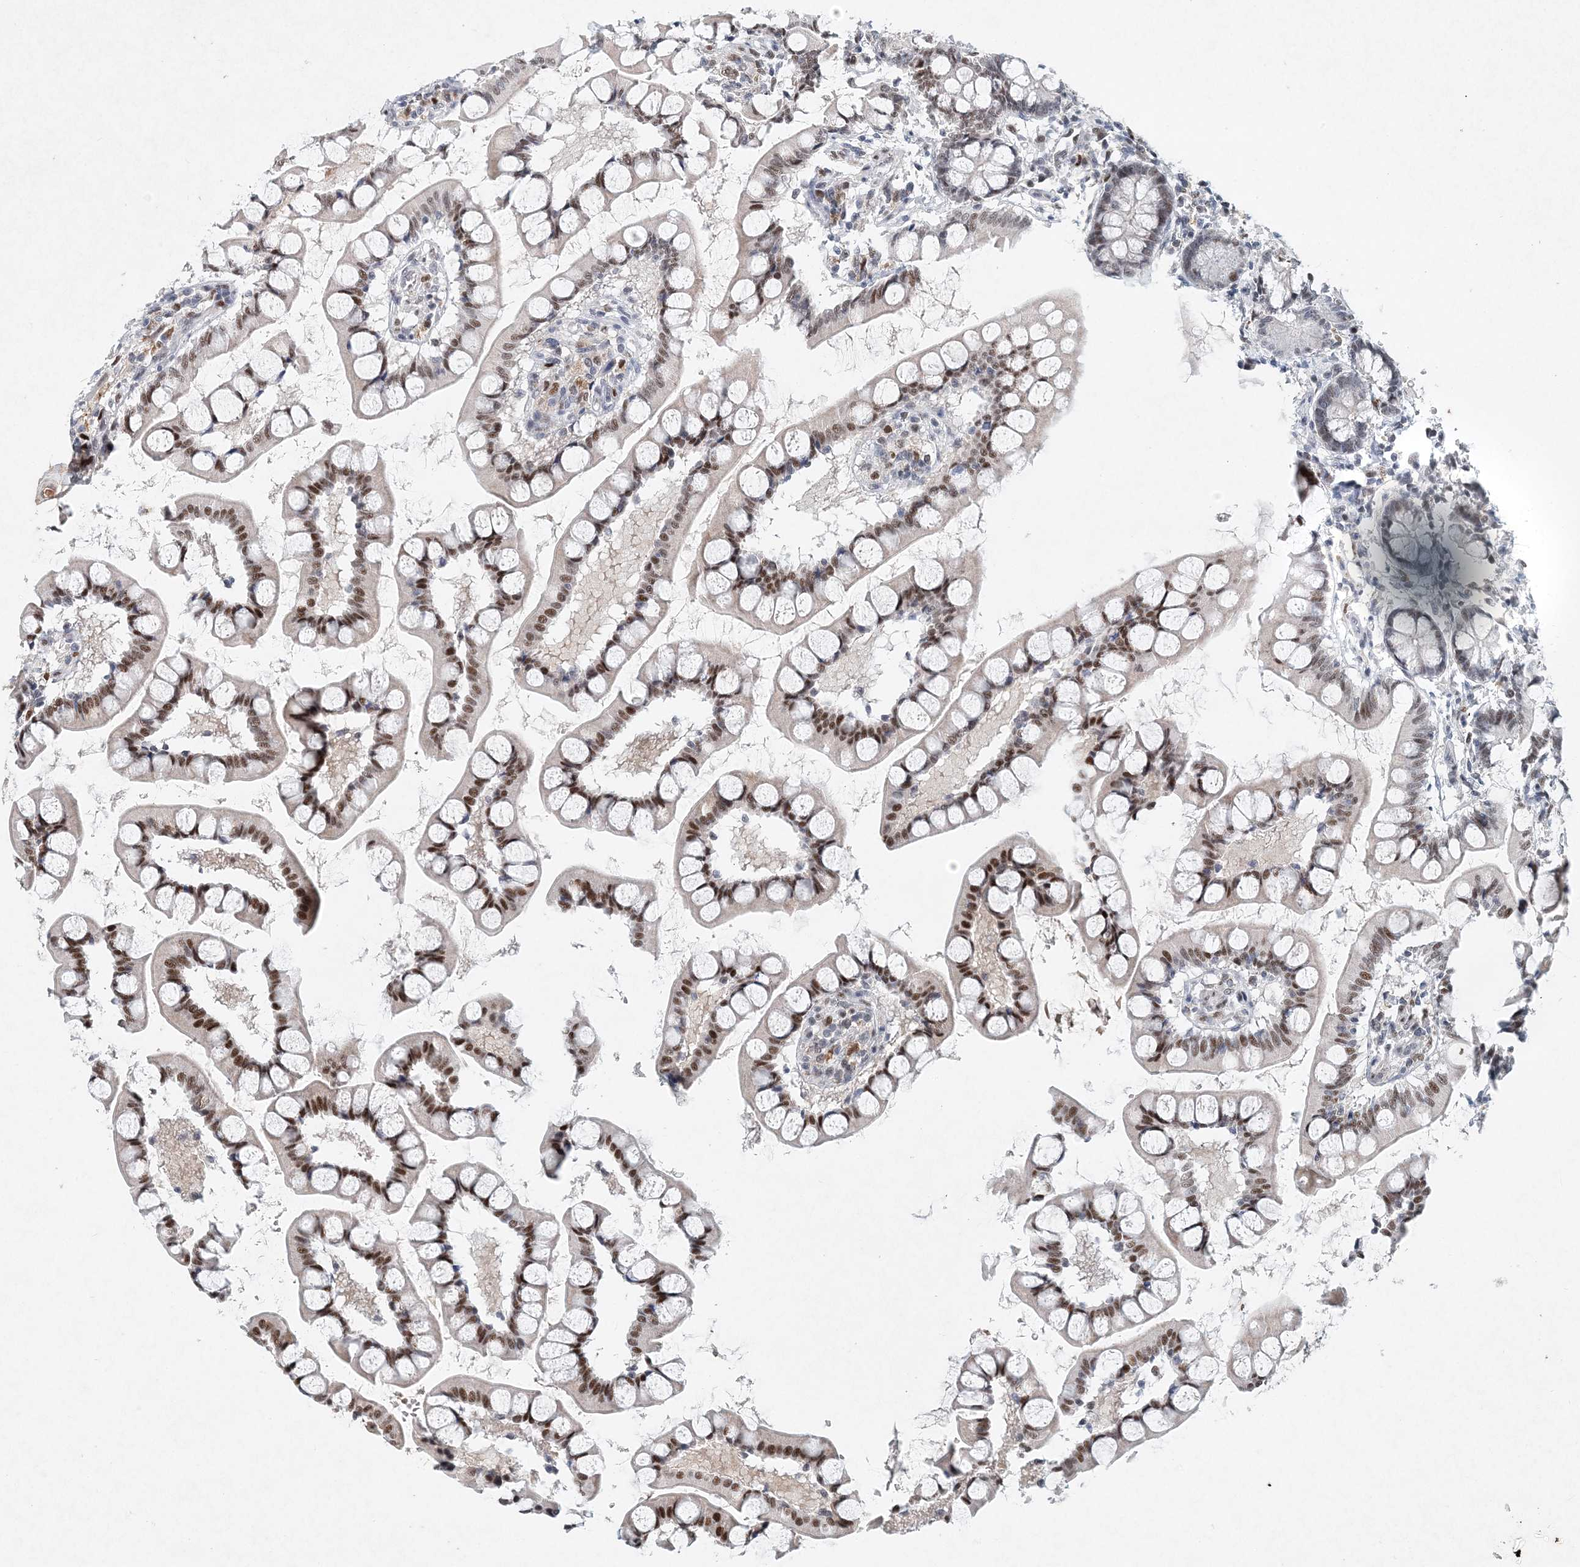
{"staining": {"intensity": "moderate", "quantity": "25%-75%", "location": "nuclear"}, "tissue": "small intestine", "cell_type": "Glandular cells", "image_type": "normal", "snomed": [{"axis": "morphology", "description": "Normal tissue, NOS"}, {"axis": "topography", "description": "Small intestine"}], "caption": "Immunohistochemical staining of unremarkable small intestine exhibits moderate nuclear protein positivity in about 25%-75% of glandular cells.", "gene": "KPNA4", "patient": {"sex": "male", "age": 52}}